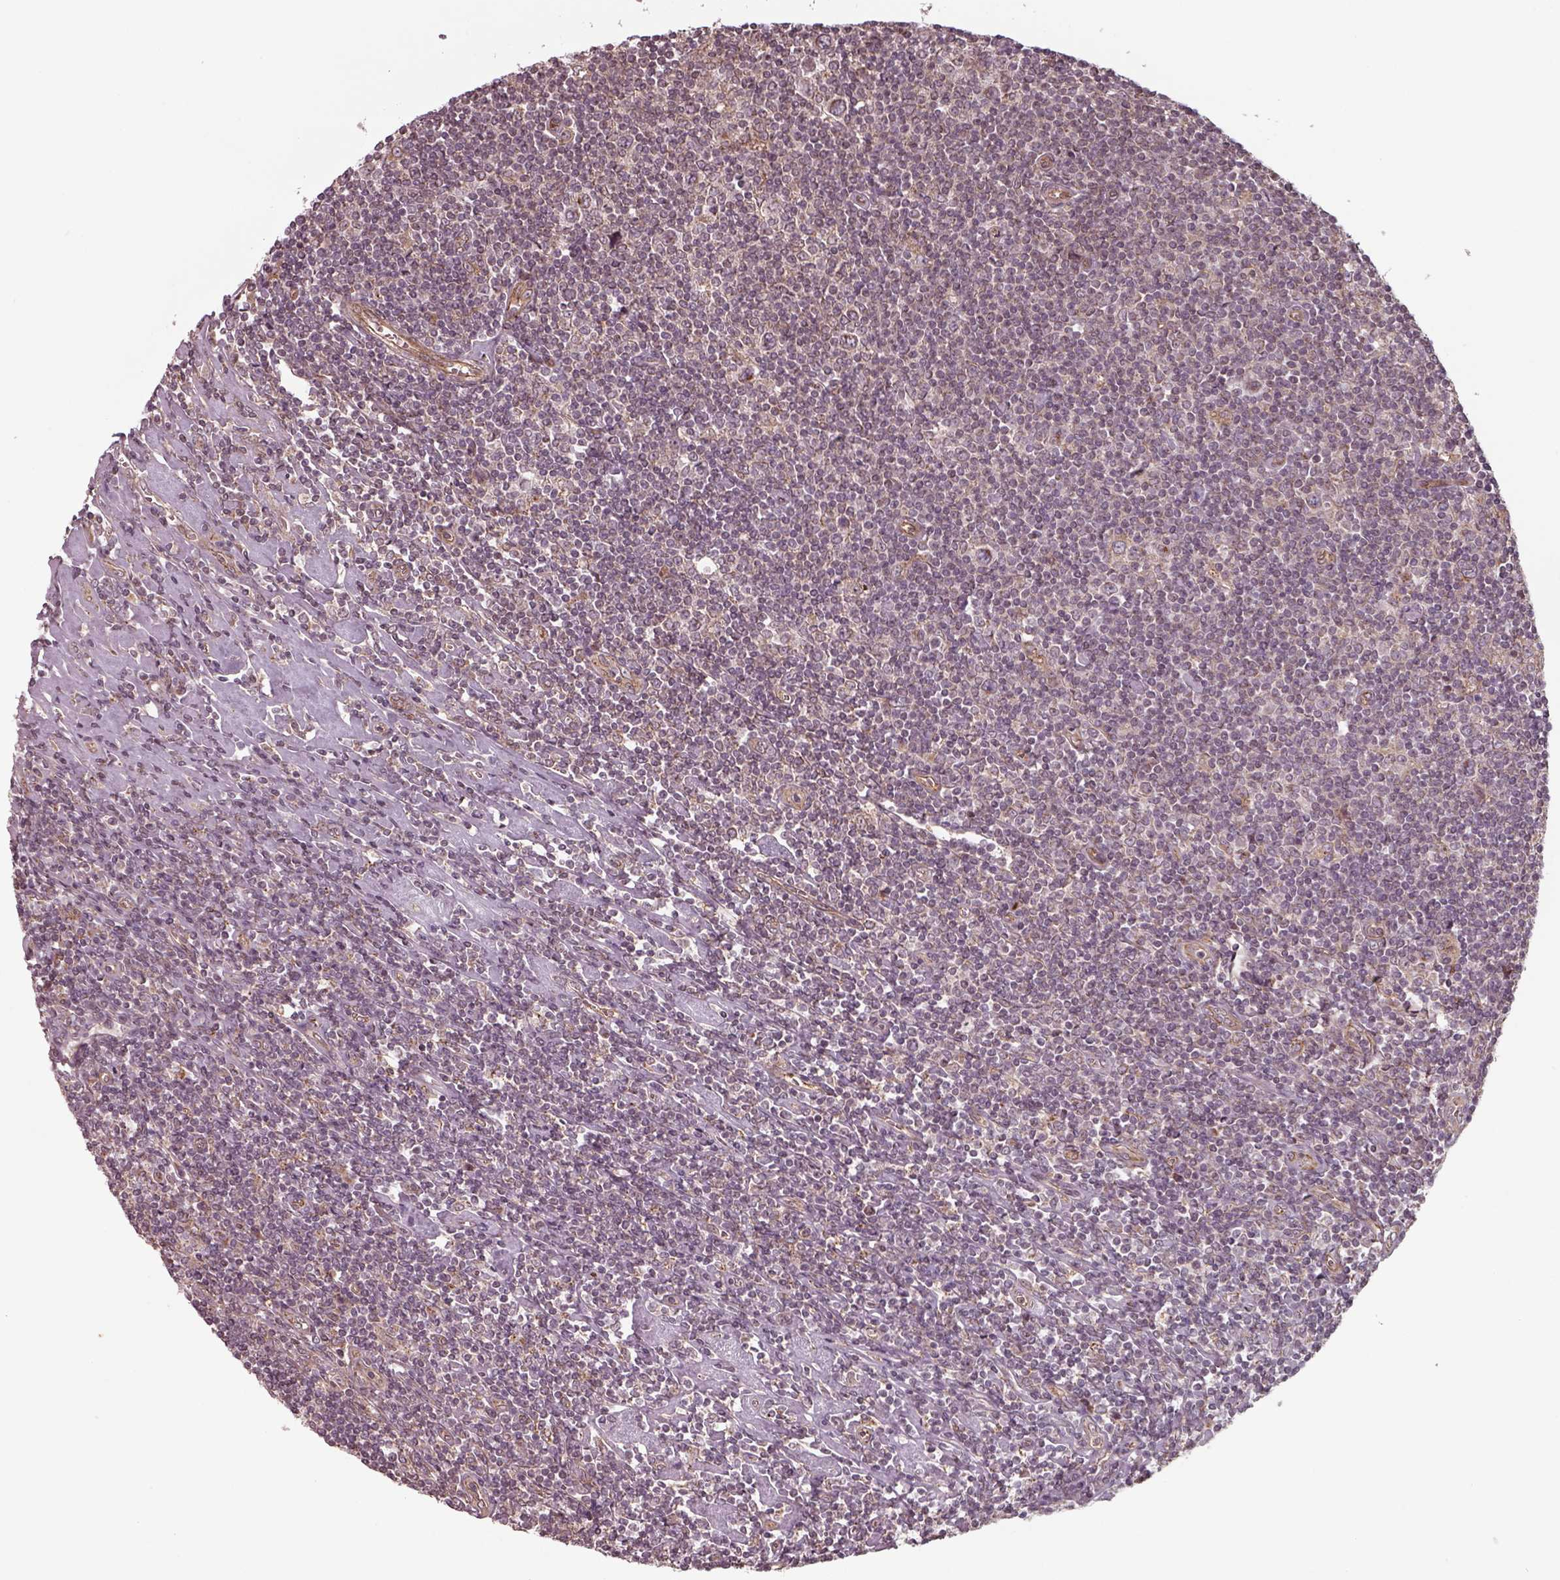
{"staining": {"intensity": "negative", "quantity": "none", "location": "none"}, "tissue": "lymphoma", "cell_type": "Tumor cells", "image_type": "cancer", "snomed": [{"axis": "morphology", "description": "Hodgkin's disease, NOS"}, {"axis": "topography", "description": "Lymph node"}], "caption": "A micrograph of lymphoma stained for a protein reveals no brown staining in tumor cells.", "gene": "CHMP3", "patient": {"sex": "male", "age": 40}}